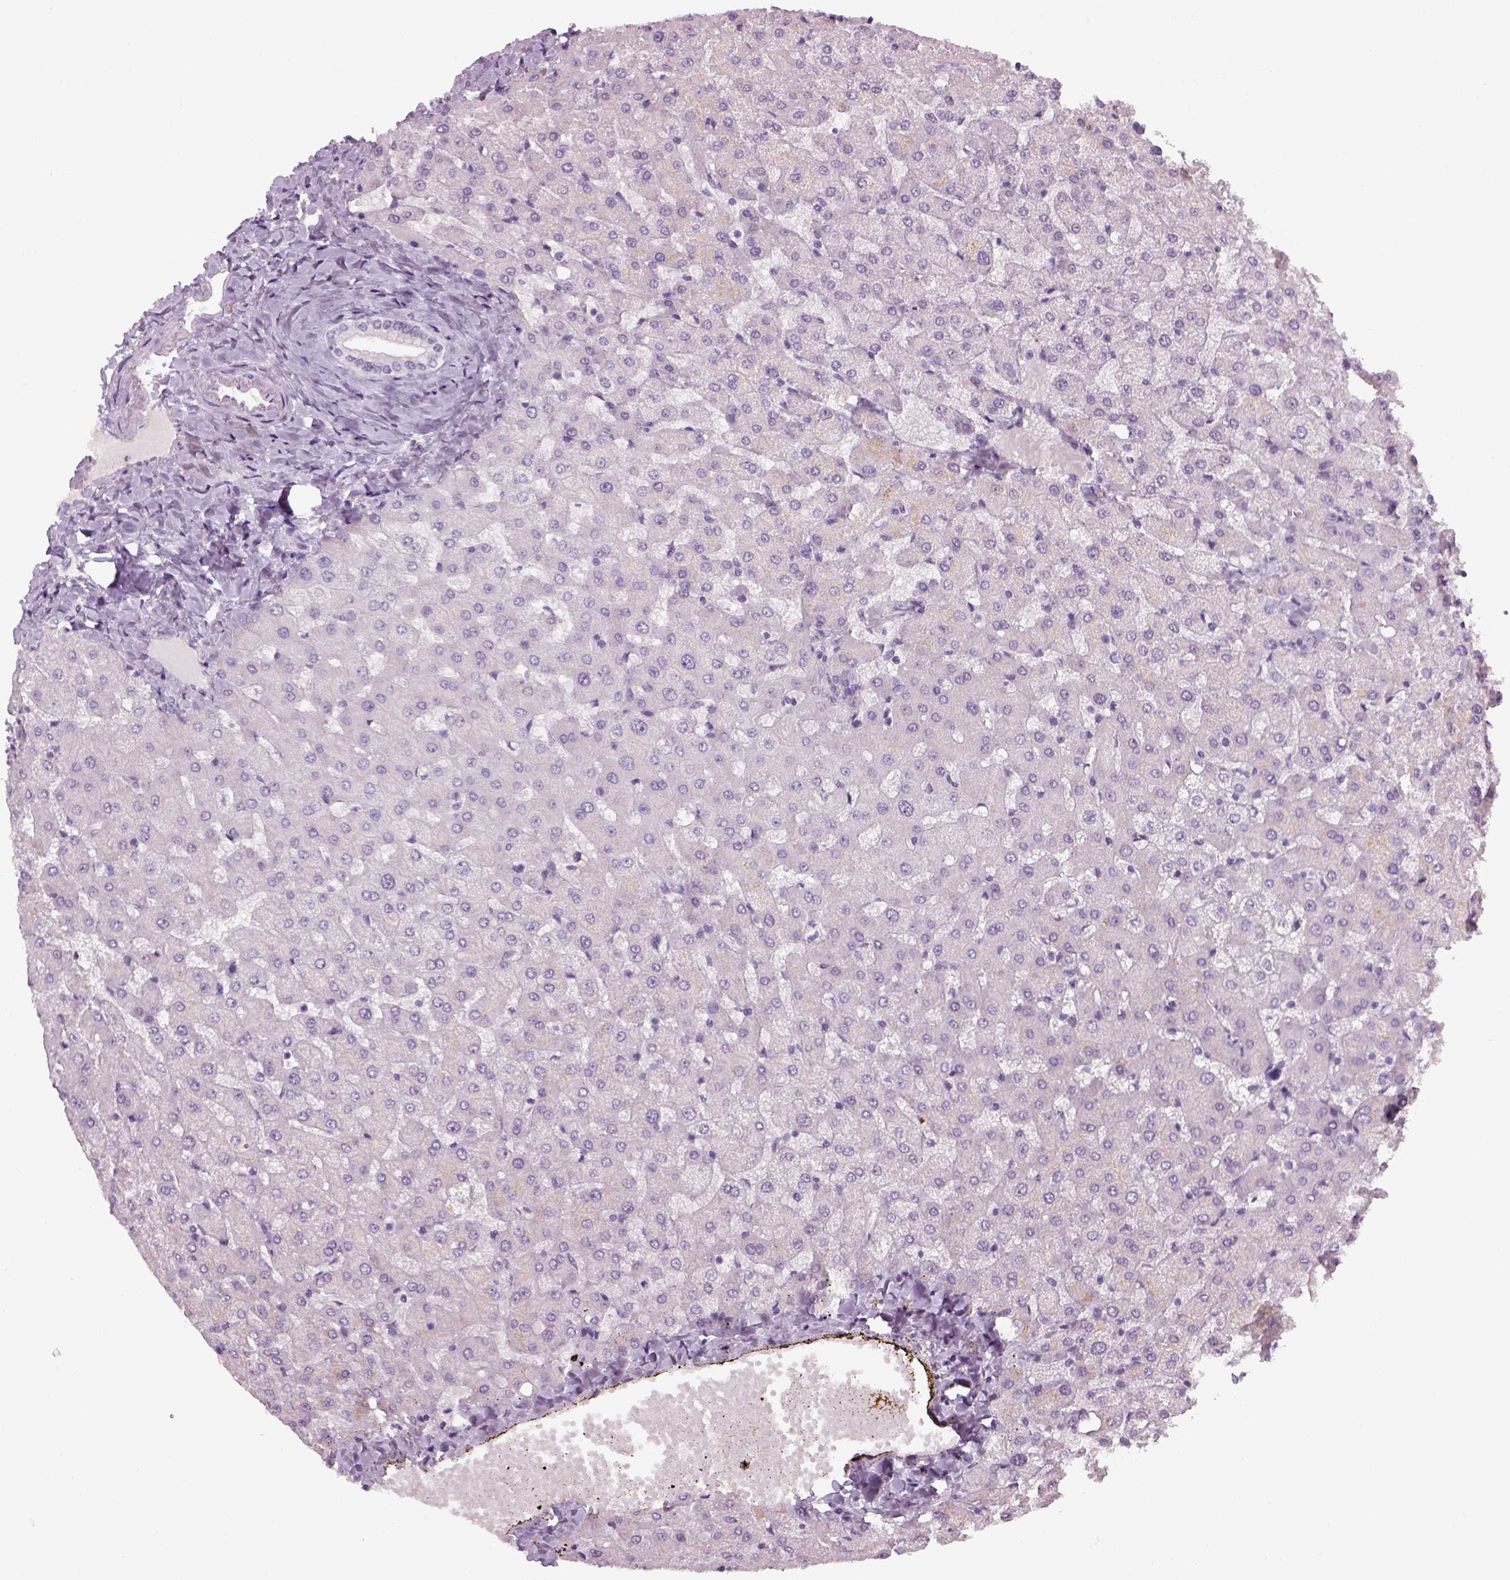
{"staining": {"intensity": "negative", "quantity": "none", "location": "none"}, "tissue": "liver", "cell_type": "Cholangiocytes", "image_type": "normal", "snomed": [{"axis": "morphology", "description": "Normal tissue, NOS"}, {"axis": "topography", "description": "Liver"}], "caption": "A high-resolution photomicrograph shows immunohistochemistry staining of unremarkable liver, which exhibits no significant expression in cholangiocytes.", "gene": "TH", "patient": {"sex": "female", "age": 50}}